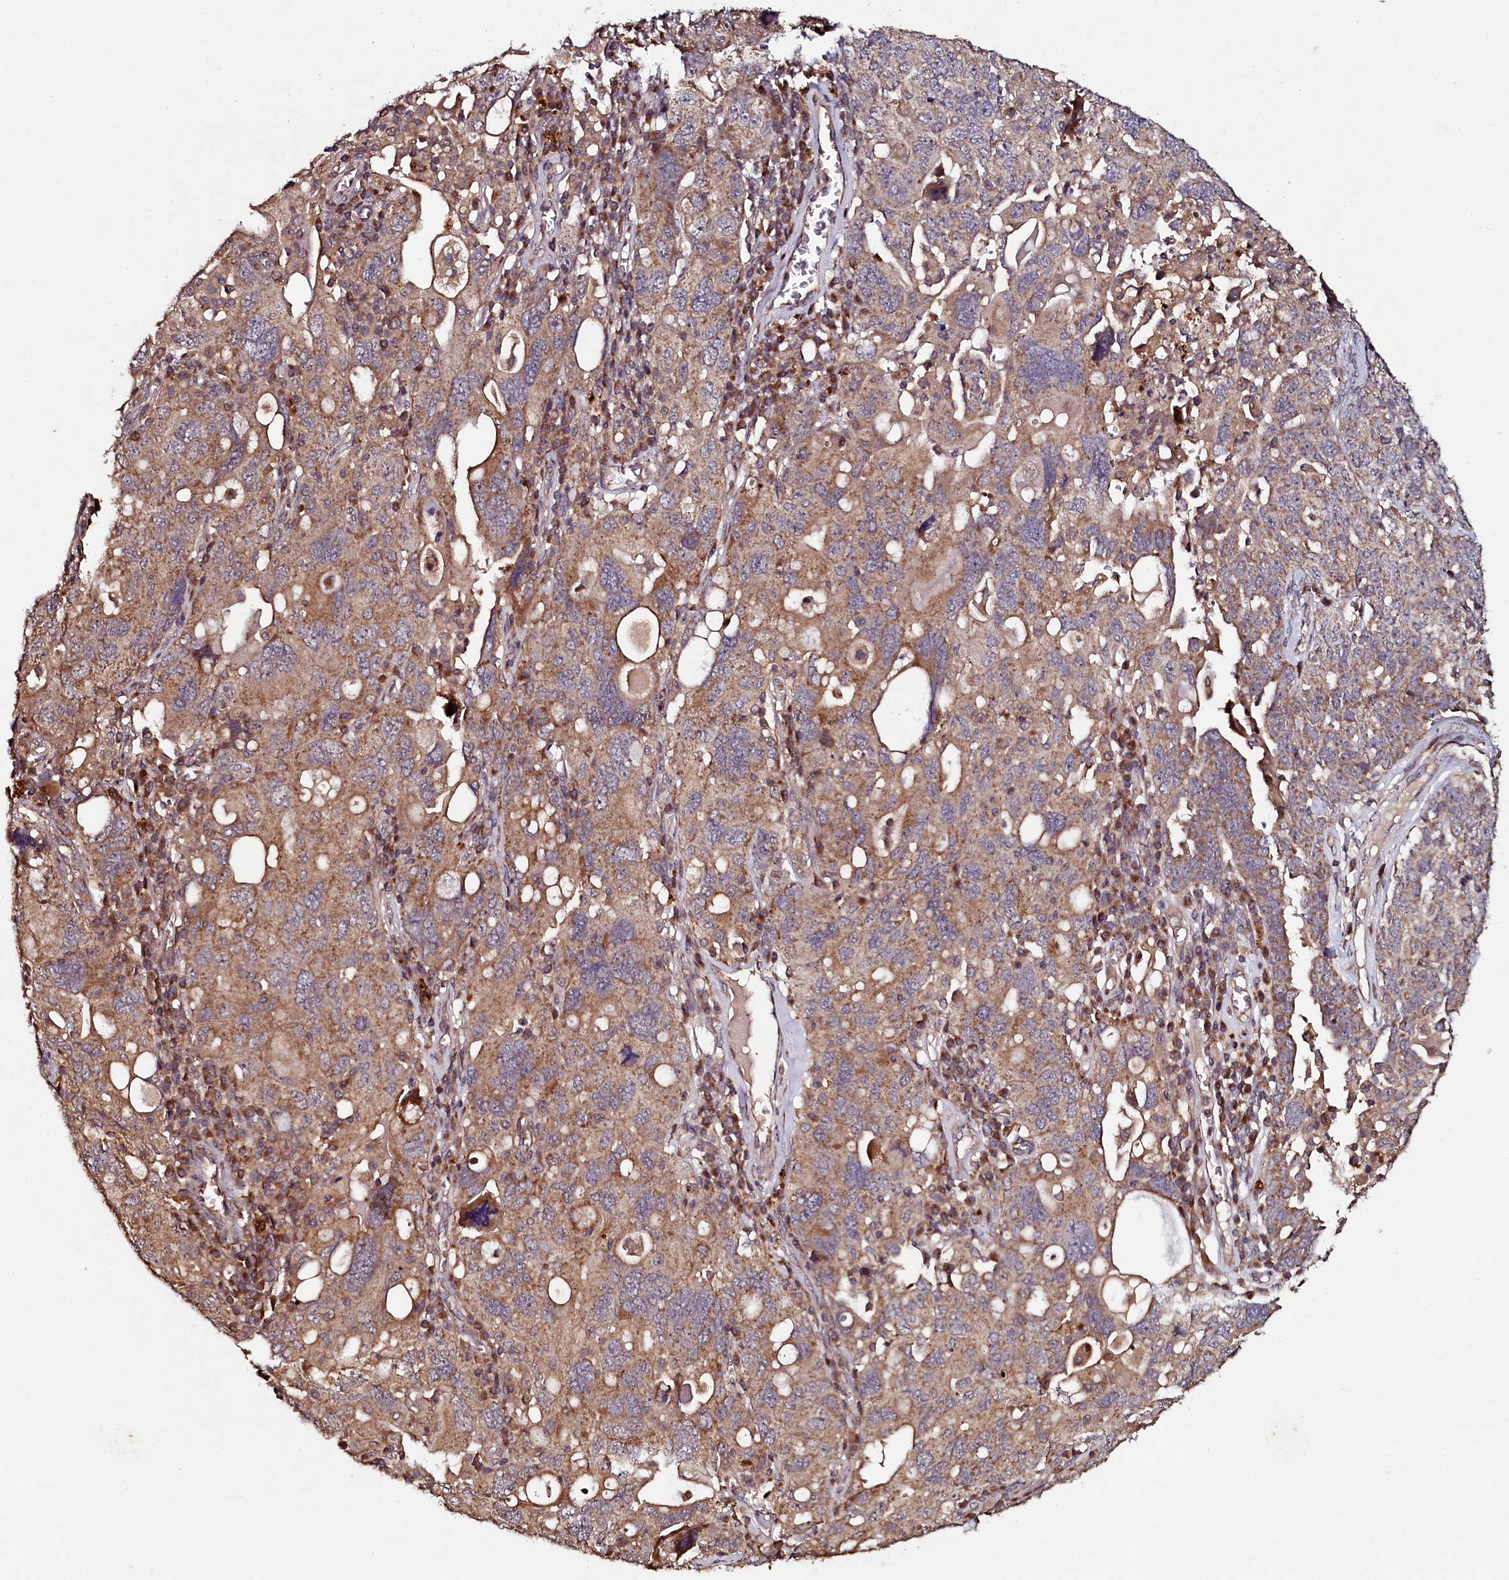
{"staining": {"intensity": "moderate", "quantity": ">75%", "location": "cytoplasmic/membranous"}, "tissue": "ovarian cancer", "cell_type": "Tumor cells", "image_type": "cancer", "snomed": [{"axis": "morphology", "description": "Carcinoma, endometroid"}, {"axis": "topography", "description": "Ovary"}], "caption": "Immunohistochemical staining of human ovarian endometroid carcinoma shows medium levels of moderate cytoplasmic/membranous protein staining in approximately >75% of tumor cells. (Brightfield microscopy of DAB IHC at high magnification).", "gene": "SEC24C", "patient": {"sex": "female", "age": 62}}